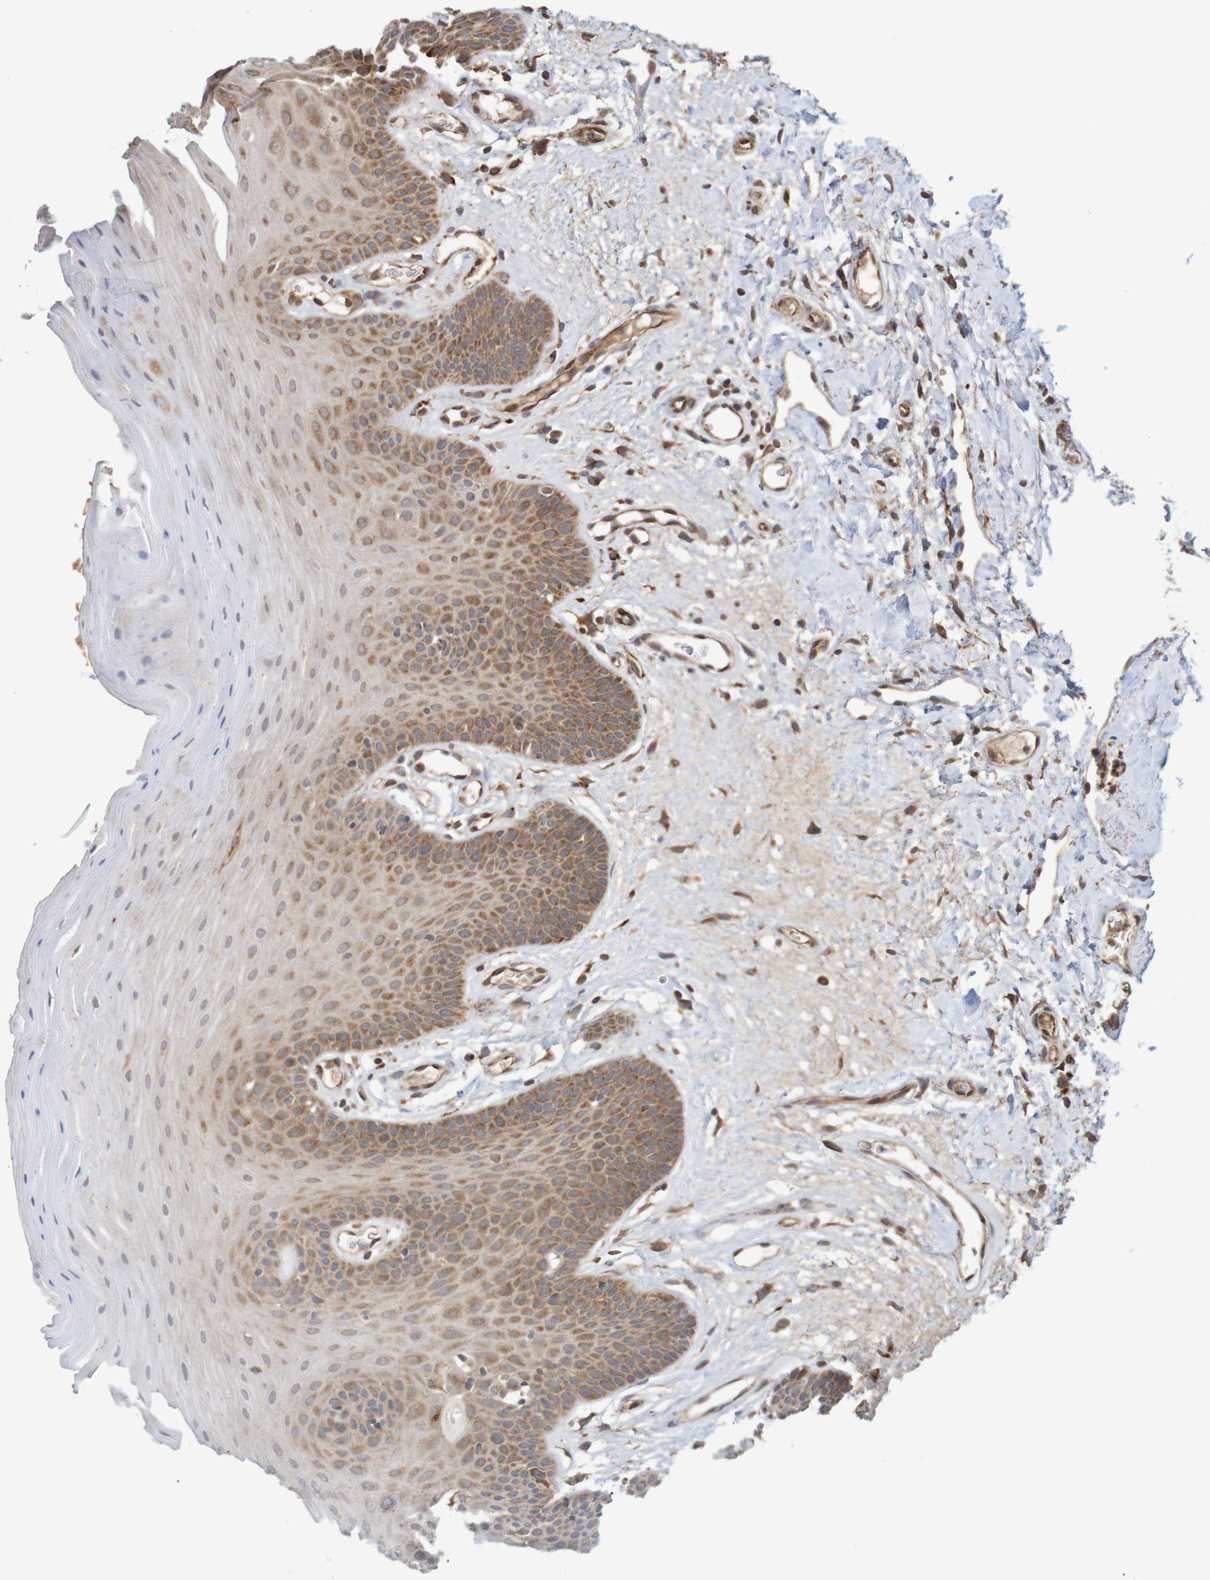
{"staining": {"intensity": "moderate", "quantity": "25%-75%", "location": "cytoplasmic/membranous"}, "tissue": "oral mucosa", "cell_type": "Squamous epithelial cells", "image_type": "normal", "snomed": [{"axis": "morphology", "description": "Normal tissue, NOS"}, {"axis": "morphology", "description": "Squamous cell carcinoma, NOS"}, {"axis": "topography", "description": "Skeletal muscle"}, {"axis": "topography", "description": "Adipose tissue"}, {"axis": "topography", "description": "Vascular tissue"}, {"axis": "topography", "description": "Oral tissue"}, {"axis": "topography", "description": "Peripheral nerve tissue"}, {"axis": "topography", "description": "Head-Neck"}], "caption": "Protein expression analysis of unremarkable oral mucosa shows moderate cytoplasmic/membranous positivity in approximately 25%-75% of squamous epithelial cells. Using DAB (3,3'-diaminobenzidine) (brown) and hematoxylin (blue) stains, captured at high magnification using brightfield microscopy.", "gene": "MRPL52", "patient": {"sex": "male", "age": 71}}